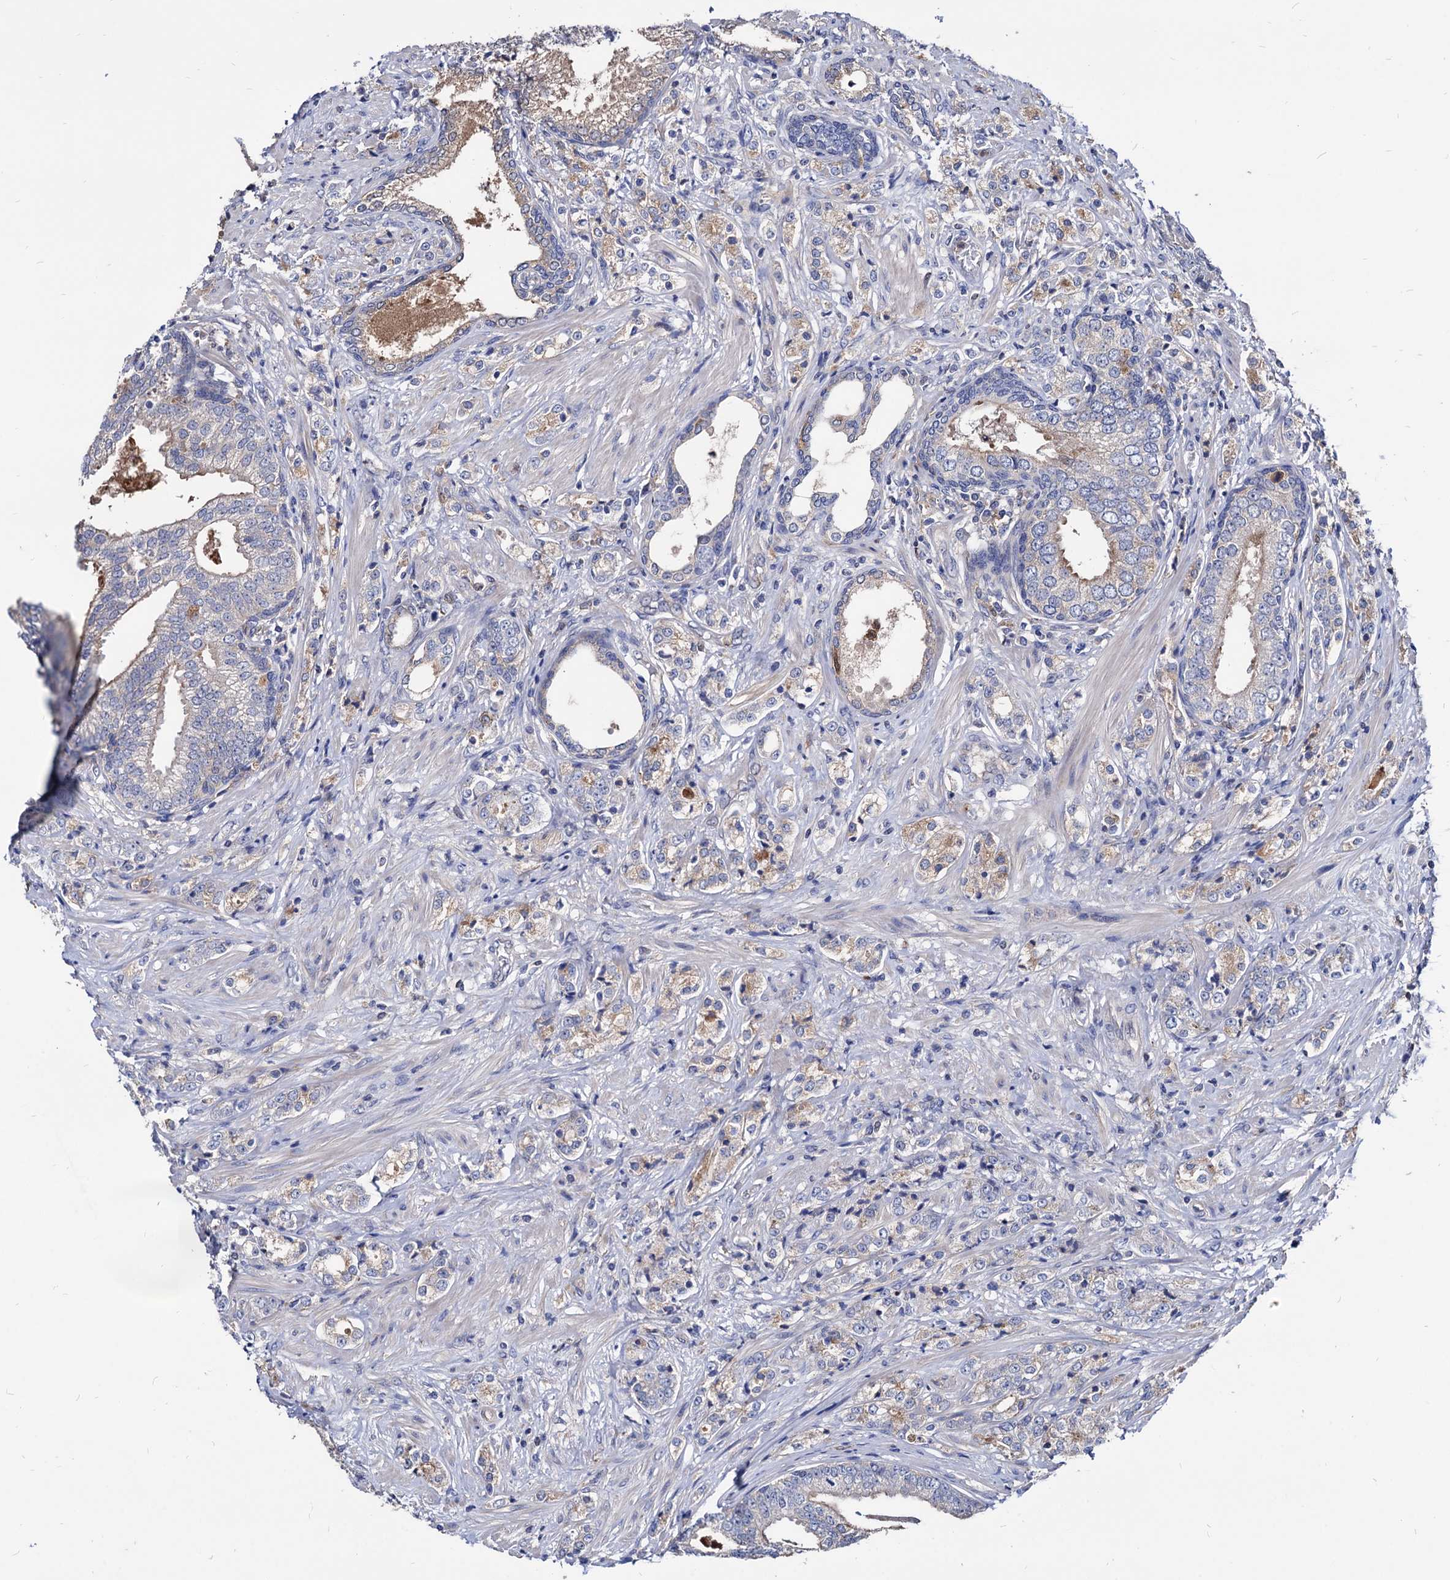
{"staining": {"intensity": "moderate", "quantity": "<25%", "location": "cytoplasmic/membranous"}, "tissue": "prostate cancer", "cell_type": "Tumor cells", "image_type": "cancer", "snomed": [{"axis": "morphology", "description": "Adenocarcinoma, High grade"}, {"axis": "topography", "description": "Prostate"}], "caption": "Immunohistochemistry (DAB (3,3'-diaminobenzidine)) staining of prostate cancer reveals moderate cytoplasmic/membranous protein expression in about <25% of tumor cells. (Stains: DAB (3,3'-diaminobenzidine) in brown, nuclei in blue, Microscopy: brightfield microscopy at high magnification).", "gene": "CPPED1", "patient": {"sex": "male", "age": 69}}